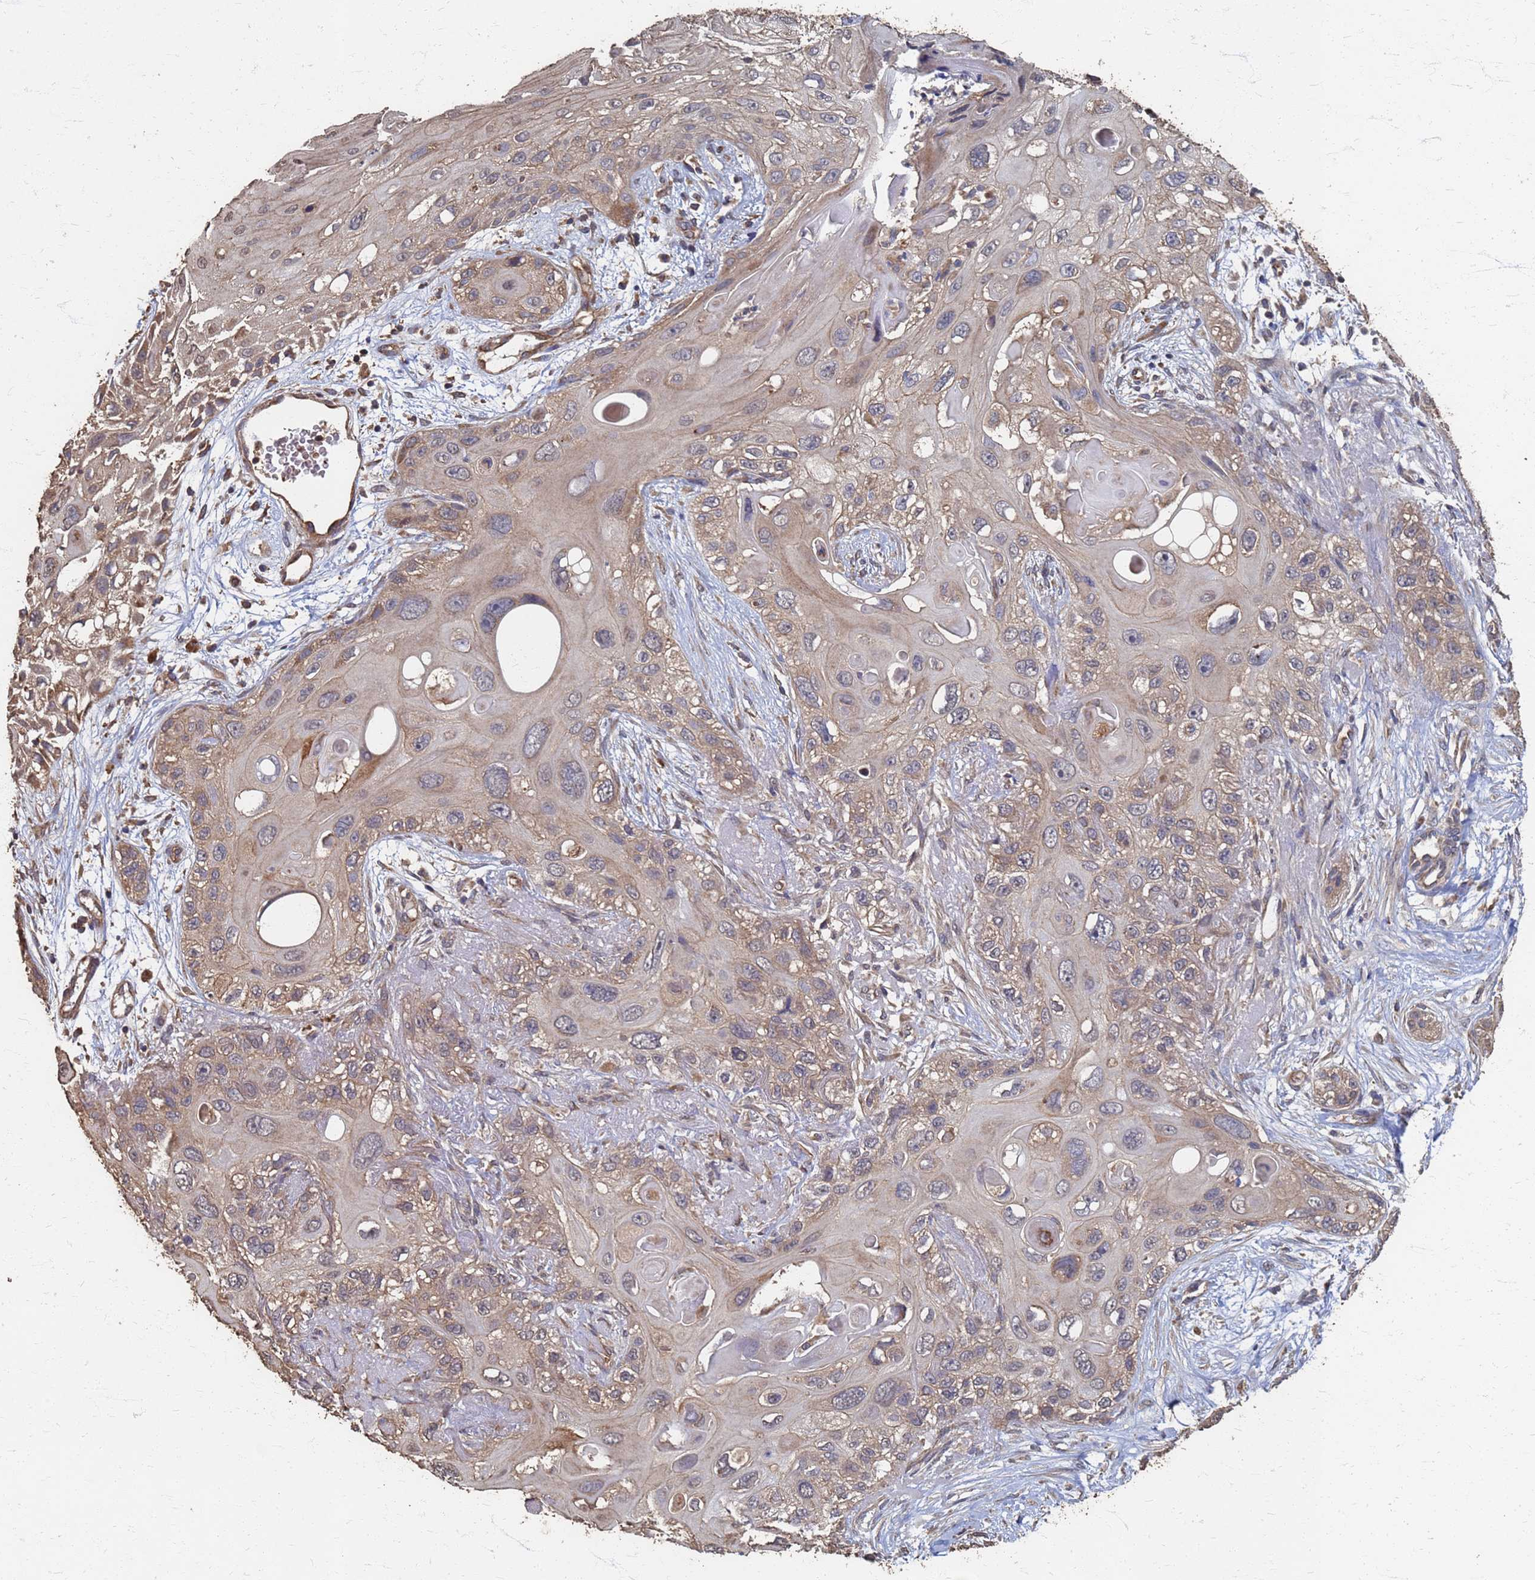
{"staining": {"intensity": "weak", "quantity": ">75%", "location": "cytoplasmic/membranous"}, "tissue": "skin cancer", "cell_type": "Tumor cells", "image_type": "cancer", "snomed": [{"axis": "morphology", "description": "Normal tissue, NOS"}, {"axis": "morphology", "description": "Squamous cell carcinoma, NOS"}, {"axis": "topography", "description": "Skin"}], "caption": "Skin cancer (squamous cell carcinoma) stained with a protein marker exhibits weak staining in tumor cells.", "gene": "DPH5", "patient": {"sex": "male", "age": 72}}